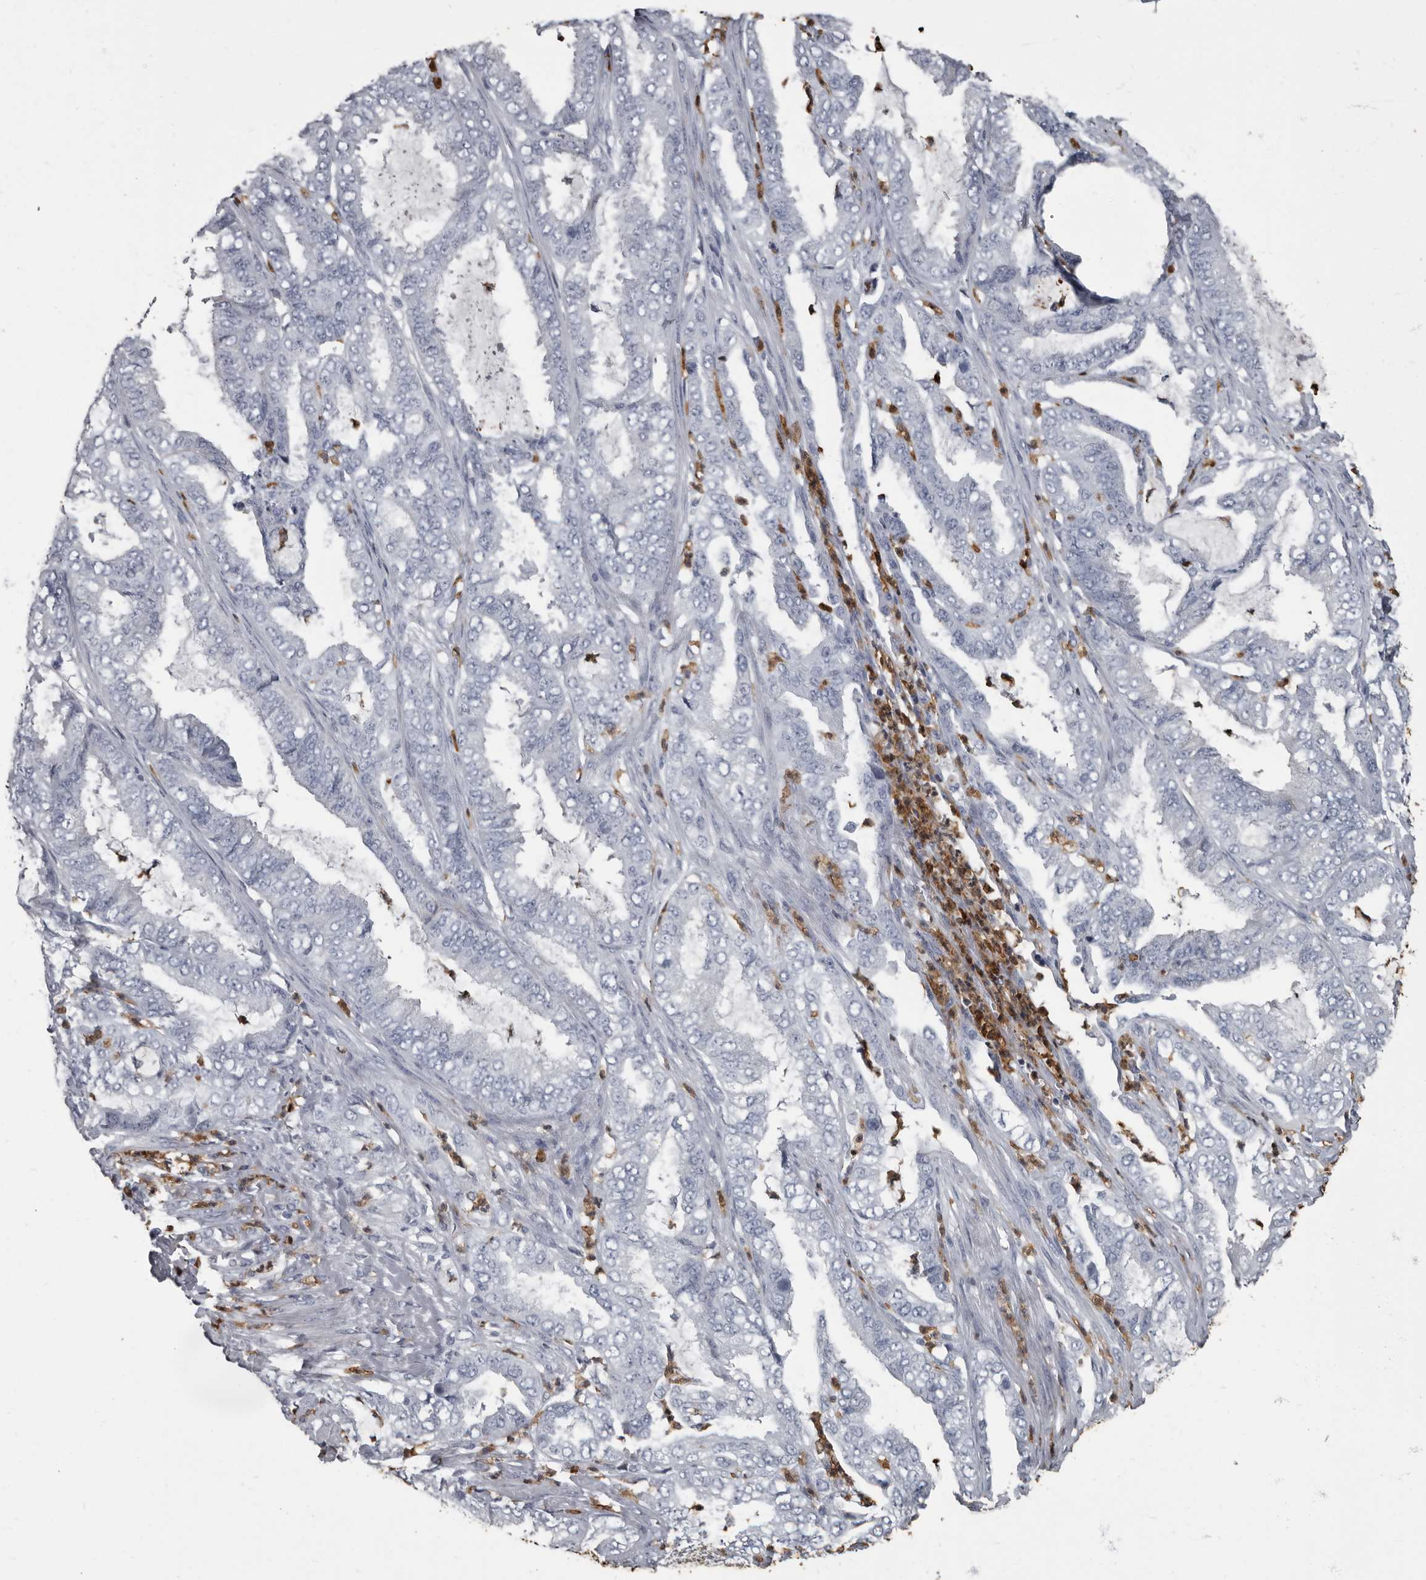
{"staining": {"intensity": "negative", "quantity": "none", "location": "none"}, "tissue": "endometrial cancer", "cell_type": "Tumor cells", "image_type": "cancer", "snomed": [{"axis": "morphology", "description": "Adenocarcinoma, NOS"}, {"axis": "topography", "description": "Endometrium"}], "caption": "Immunohistochemistry of endometrial cancer (adenocarcinoma) shows no expression in tumor cells.", "gene": "TPD52L1", "patient": {"sex": "female", "age": 51}}